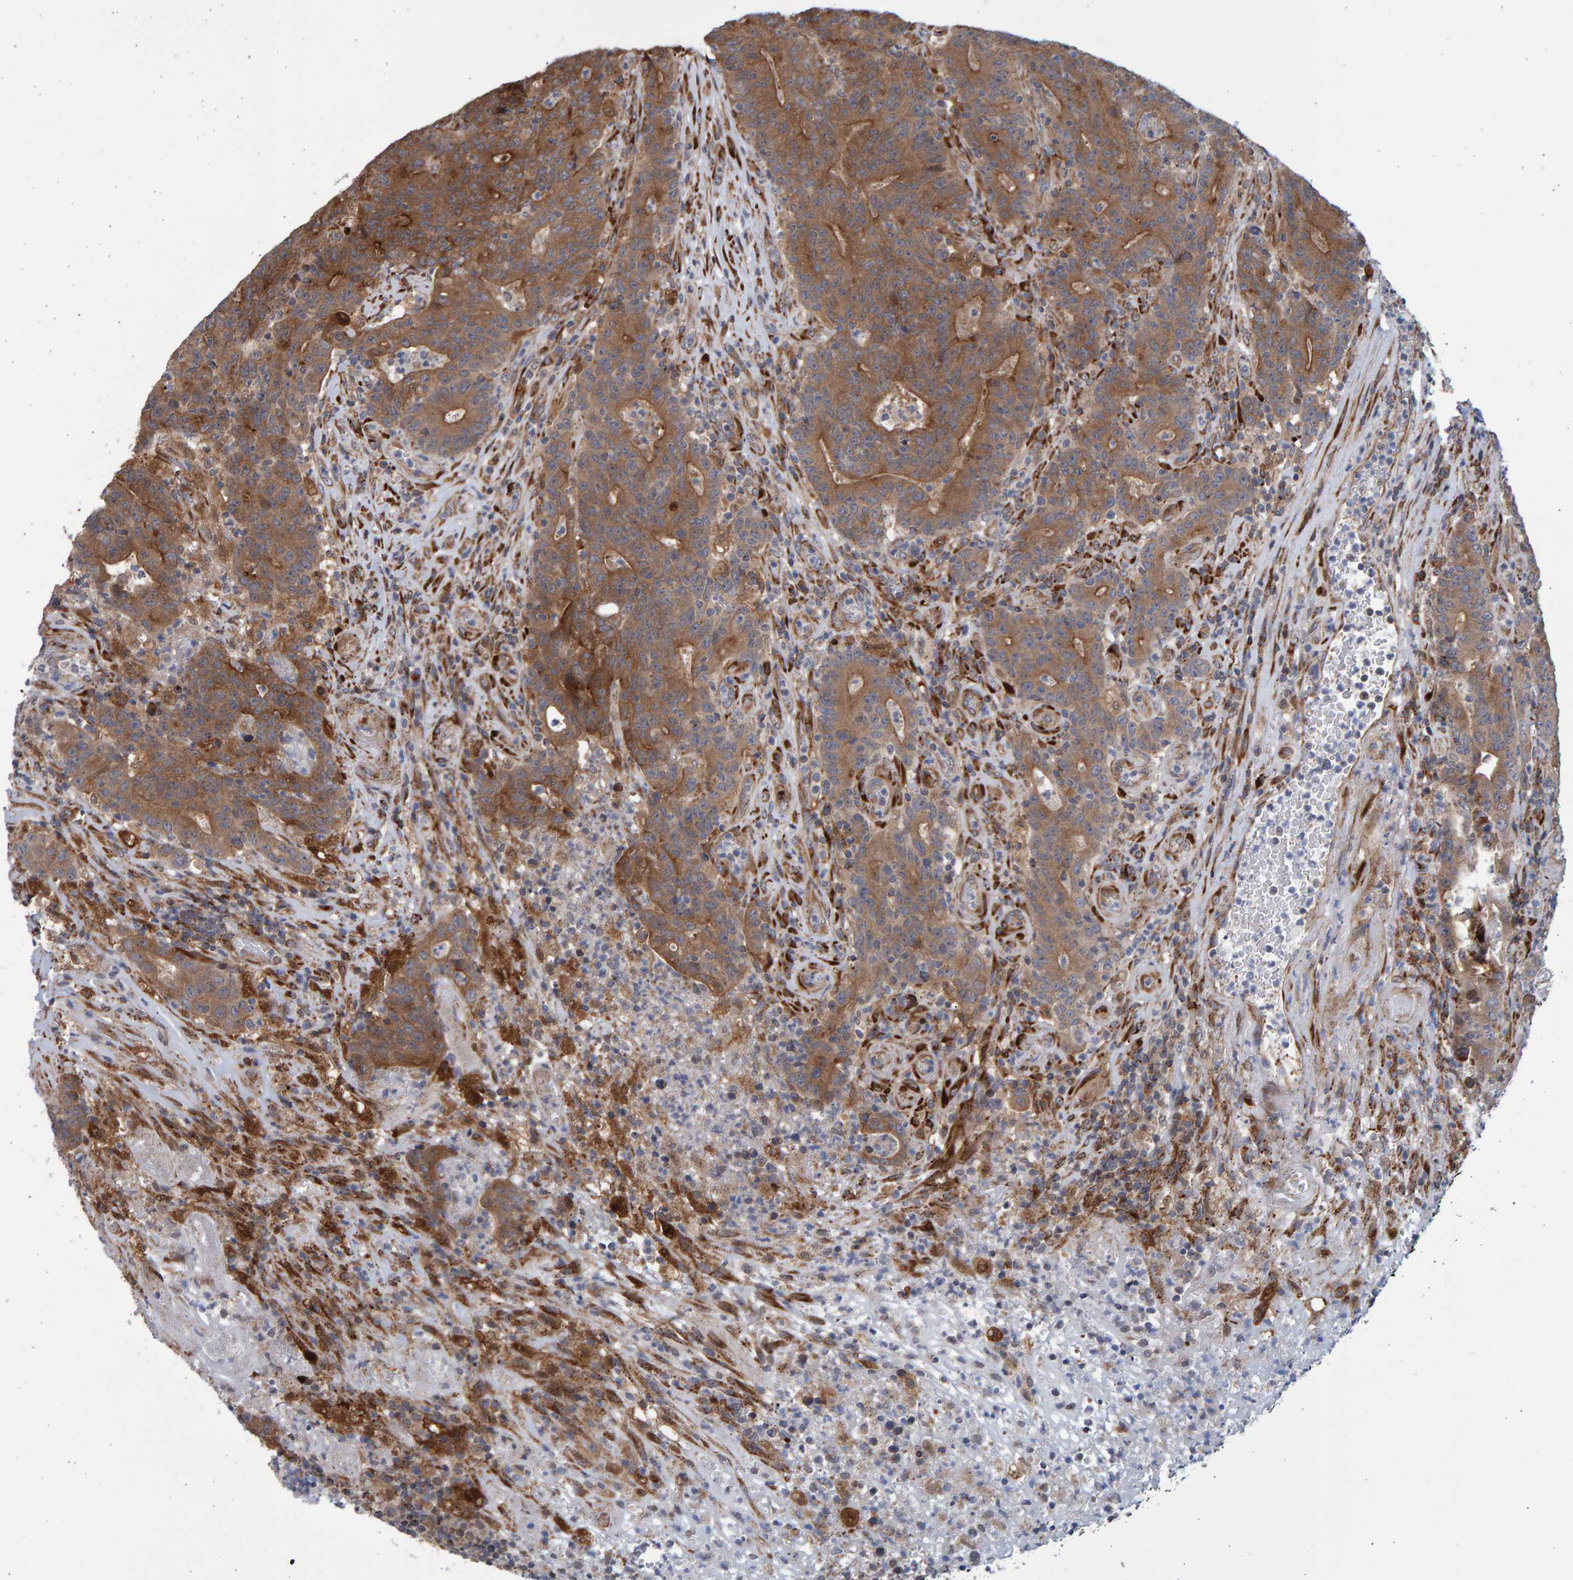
{"staining": {"intensity": "strong", "quantity": ">75%", "location": "cytoplasmic/membranous"}, "tissue": "colorectal cancer", "cell_type": "Tumor cells", "image_type": "cancer", "snomed": [{"axis": "morphology", "description": "Normal tissue, NOS"}, {"axis": "morphology", "description": "Adenocarcinoma, NOS"}, {"axis": "topography", "description": "Colon"}], "caption": "Immunohistochemistry (IHC) staining of colorectal cancer (adenocarcinoma), which exhibits high levels of strong cytoplasmic/membranous staining in approximately >75% of tumor cells indicating strong cytoplasmic/membranous protein expression. The staining was performed using DAB (brown) for protein detection and nuclei were counterstained in hematoxylin (blue).", "gene": "LRBA", "patient": {"sex": "female", "age": 75}}